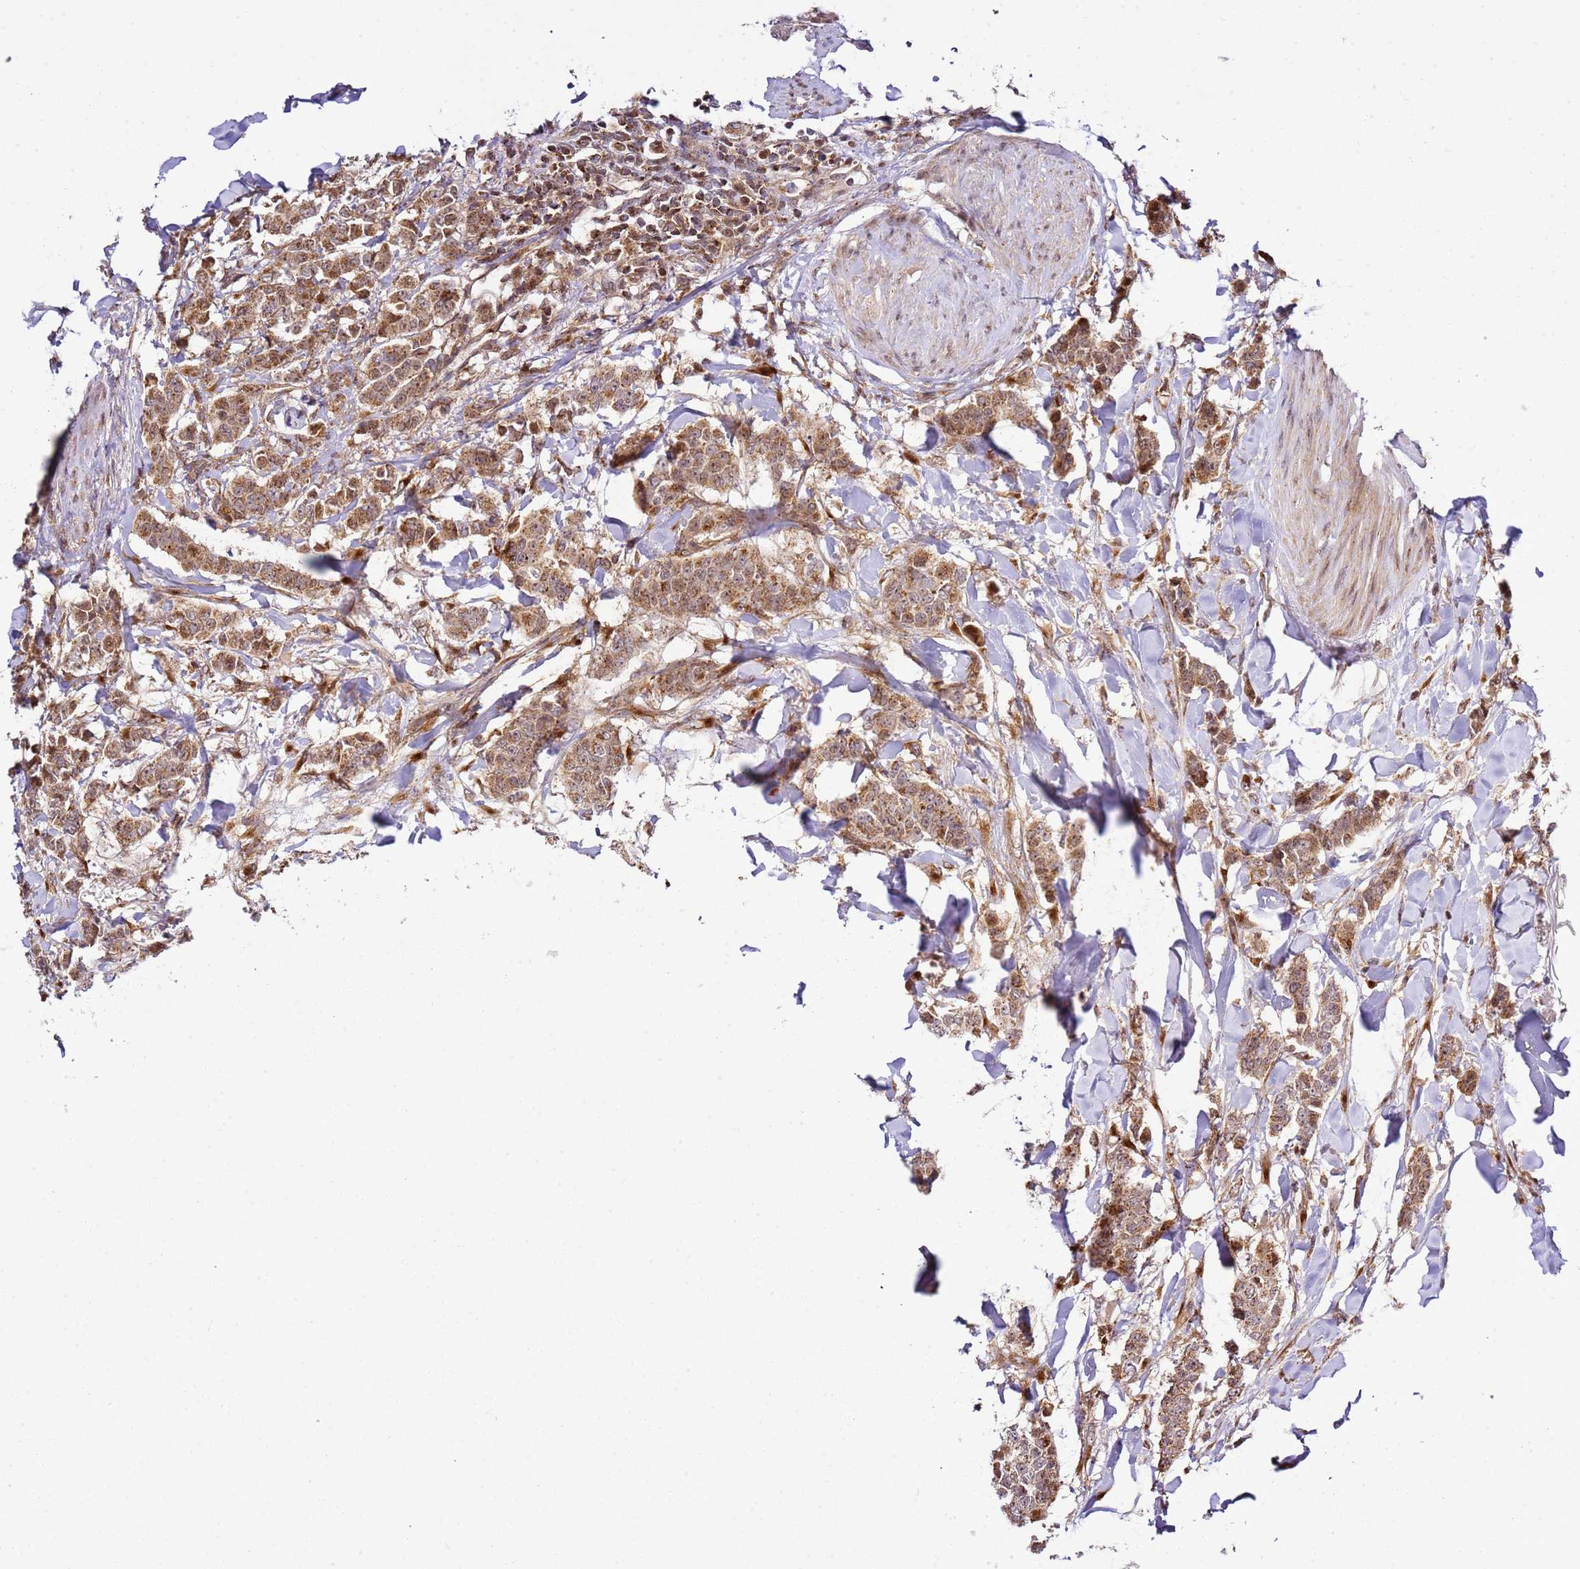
{"staining": {"intensity": "moderate", "quantity": ">75%", "location": "cytoplasmic/membranous"}, "tissue": "breast cancer", "cell_type": "Tumor cells", "image_type": "cancer", "snomed": [{"axis": "morphology", "description": "Duct carcinoma"}, {"axis": "topography", "description": "Breast"}], "caption": "Immunohistochemical staining of human breast cancer demonstrates moderate cytoplasmic/membranous protein staining in approximately >75% of tumor cells.", "gene": "RASA3", "patient": {"sex": "female", "age": 40}}